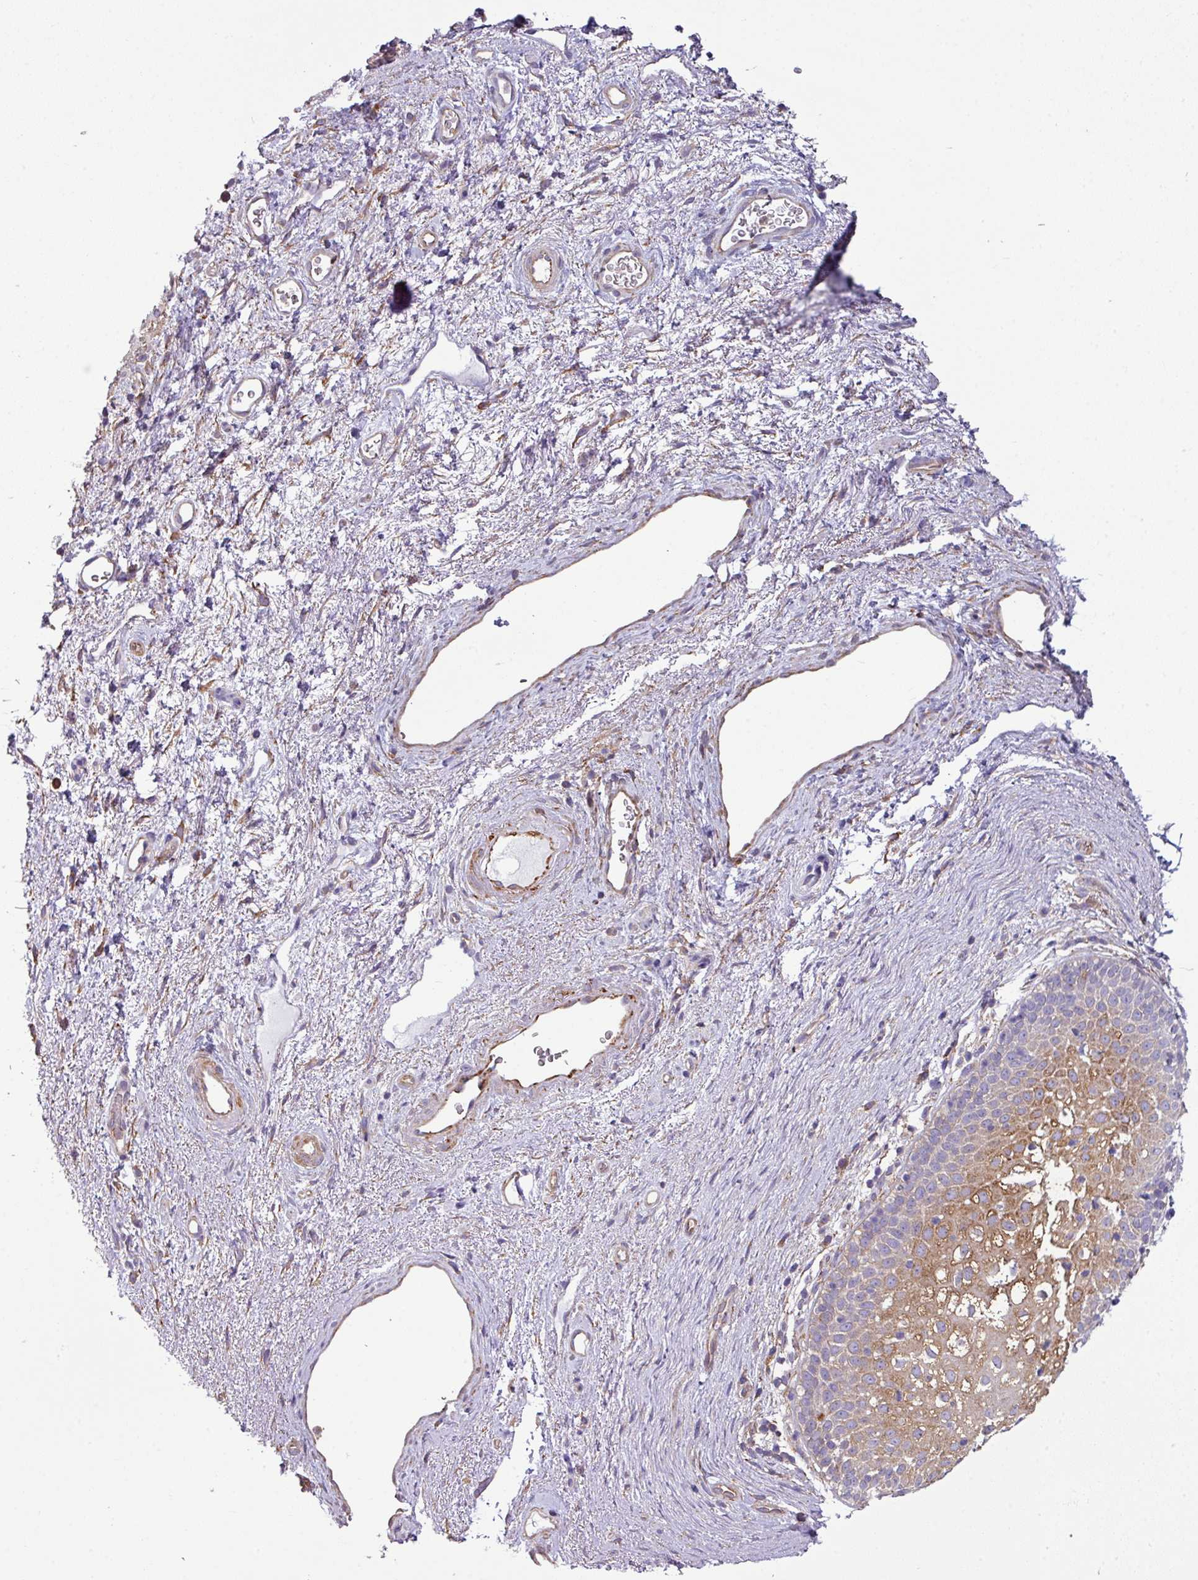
{"staining": {"intensity": "moderate", "quantity": "25%-75%", "location": "cytoplasmic/membranous"}, "tissue": "vagina", "cell_type": "Squamous epithelial cells", "image_type": "normal", "snomed": [{"axis": "morphology", "description": "Normal tissue, NOS"}, {"axis": "topography", "description": "Vagina"}], "caption": "A histopathology image of human vagina stained for a protein reveals moderate cytoplasmic/membranous brown staining in squamous epithelial cells. (DAB (3,3'-diaminobenzidine) = brown stain, brightfield microscopy at high magnification).", "gene": "XNDC1N", "patient": {"sex": "female", "age": 47}}